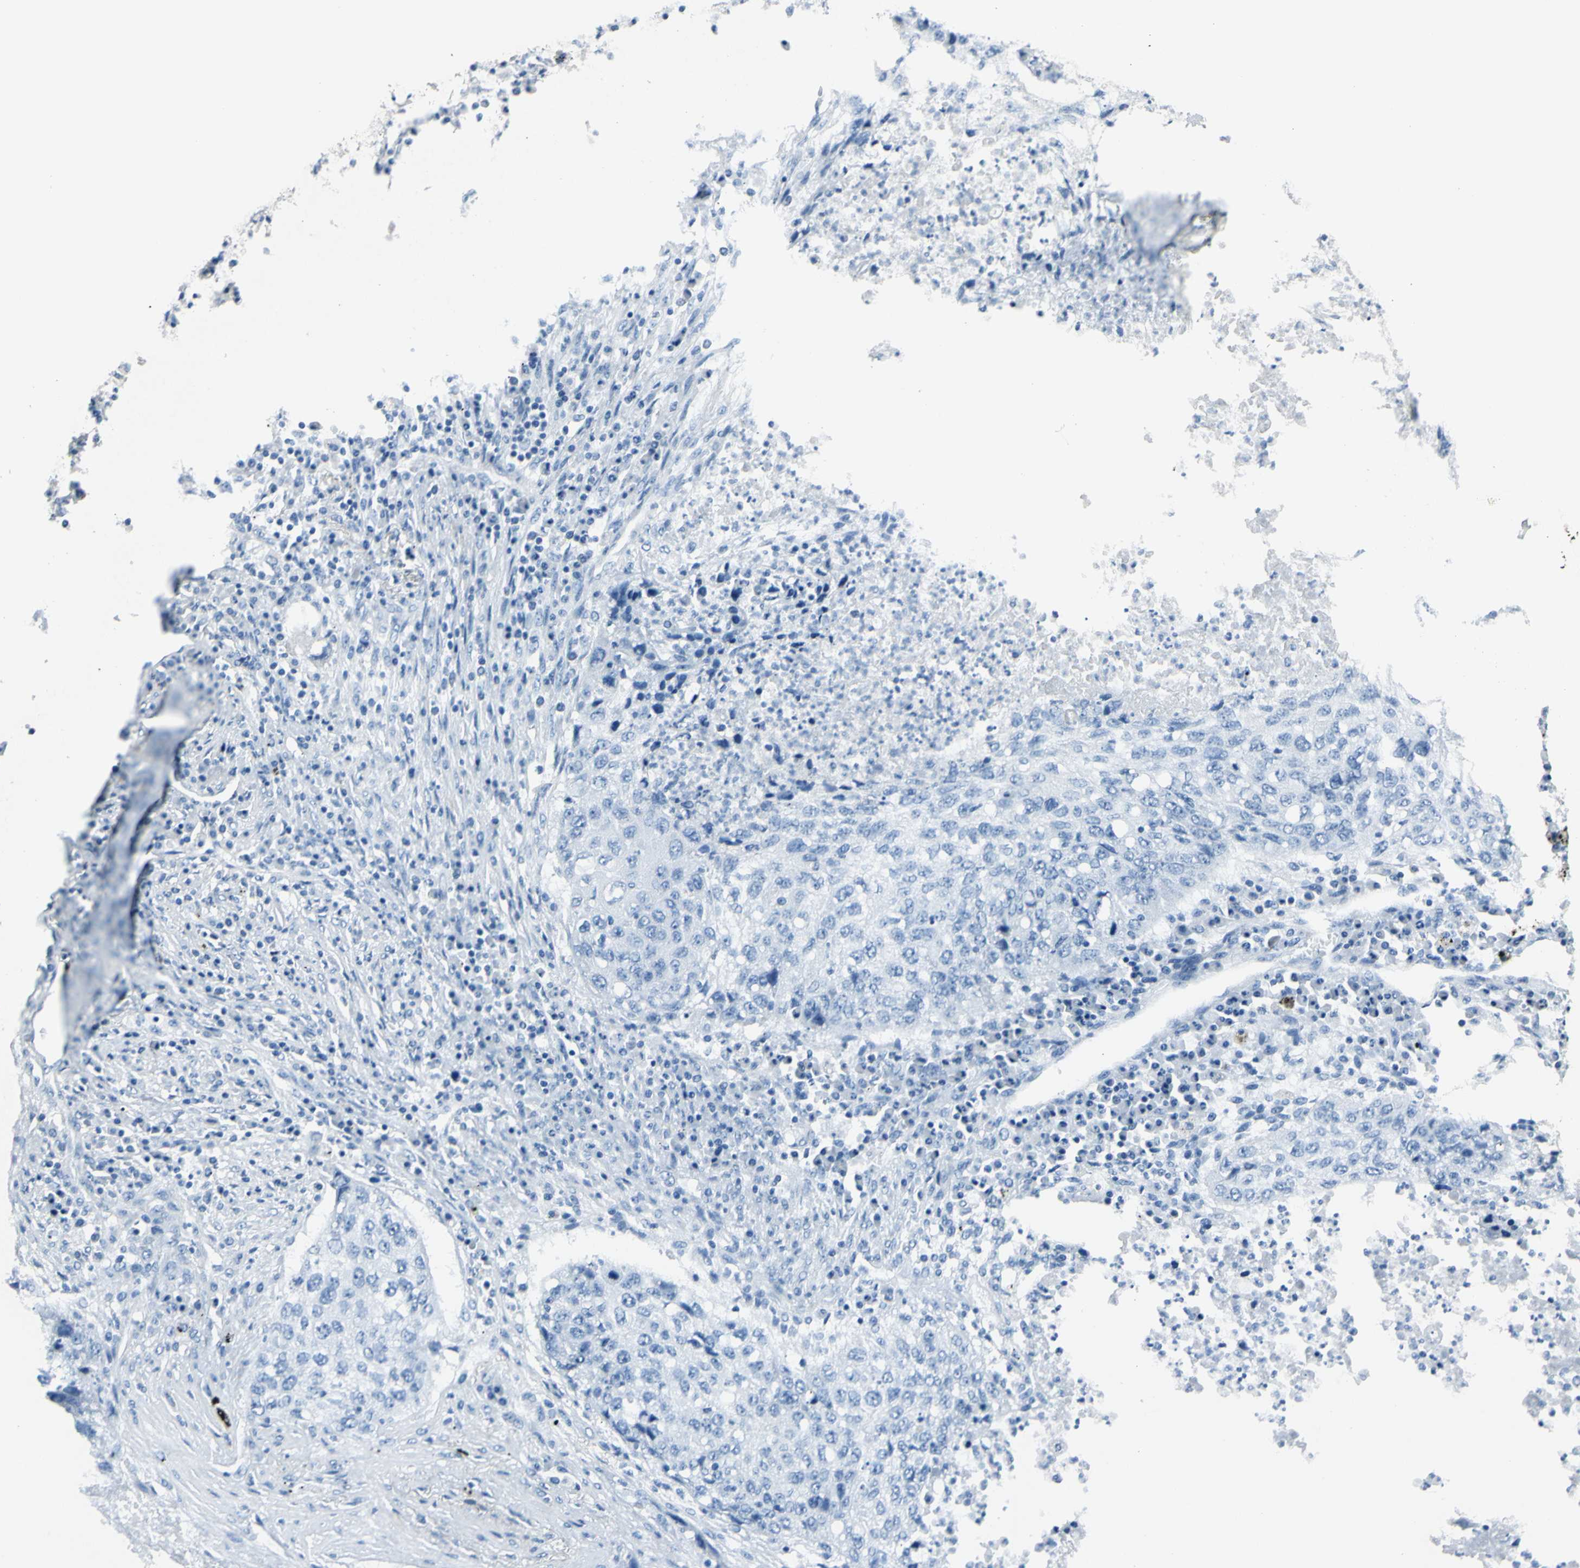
{"staining": {"intensity": "negative", "quantity": "none", "location": "none"}, "tissue": "lung cancer", "cell_type": "Tumor cells", "image_type": "cancer", "snomed": [{"axis": "morphology", "description": "Squamous cell carcinoma, NOS"}, {"axis": "topography", "description": "Lung"}], "caption": "Tumor cells are negative for brown protein staining in lung squamous cell carcinoma. The staining is performed using DAB (3,3'-diaminobenzidine) brown chromogen with nuclei counter-stained in using hematoxylin.", "gene": "CDH15", "patient": {"sex": "female", "age": 63}}